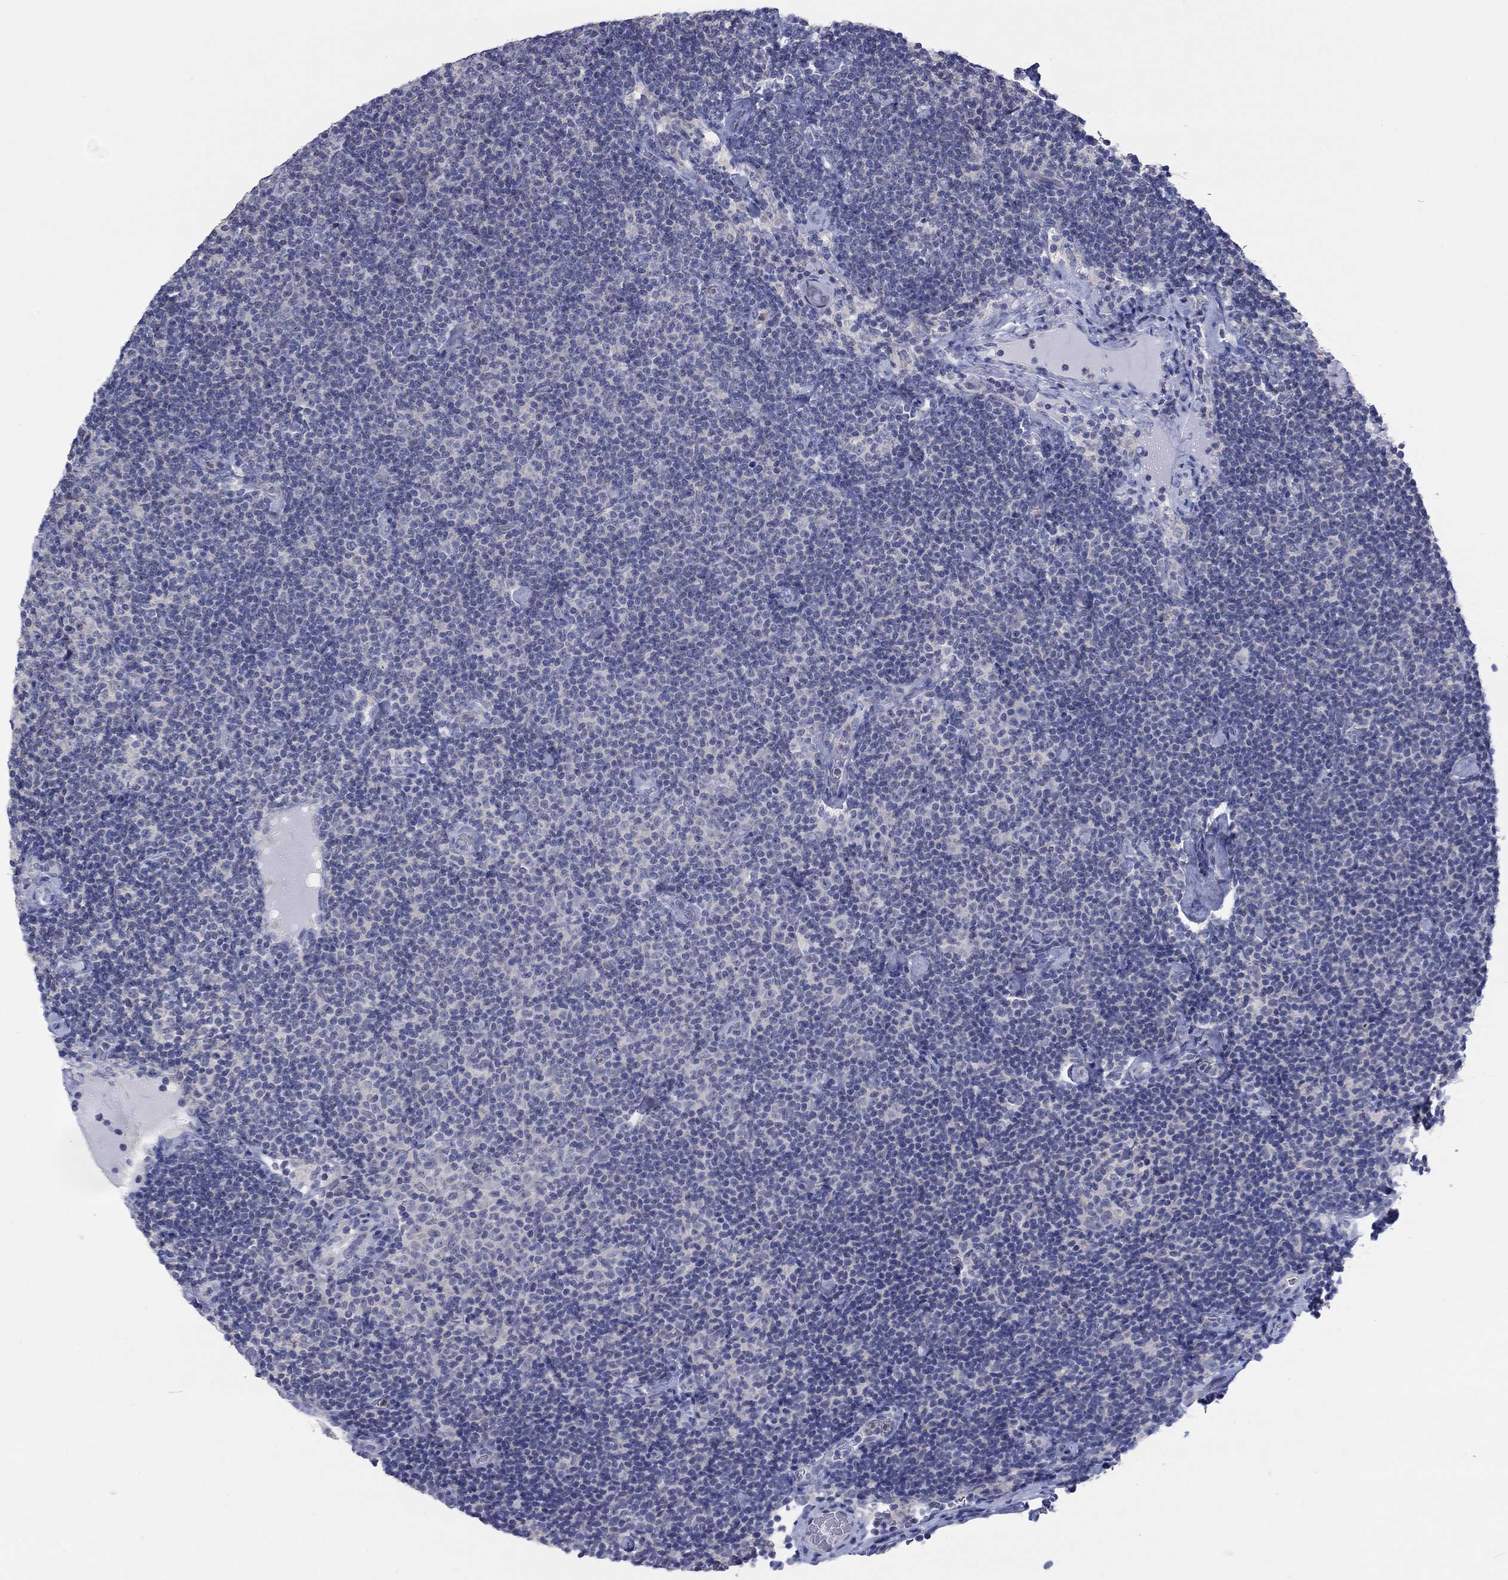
{"staining": {"intensity": "negative", "quantity": "none", "location": "none"}, "tissue": "lymphoma", "cell_type": "Tumor cells", "image_type": "cancer", "snomed": [{"axis": "morphology", "description": "Malignant lymphoma, non-Hodgkin's type, Low grade"}, {"axis": "topography", "description": "Lymph node"}], "caption": "DAB (3,3'-diaminobenzidine) immunohistochemical staining of lymphoma displays no significant staining in tumor cells.", "gene": "FER1L6", "patient": {"sex": "male", "age": 81}}